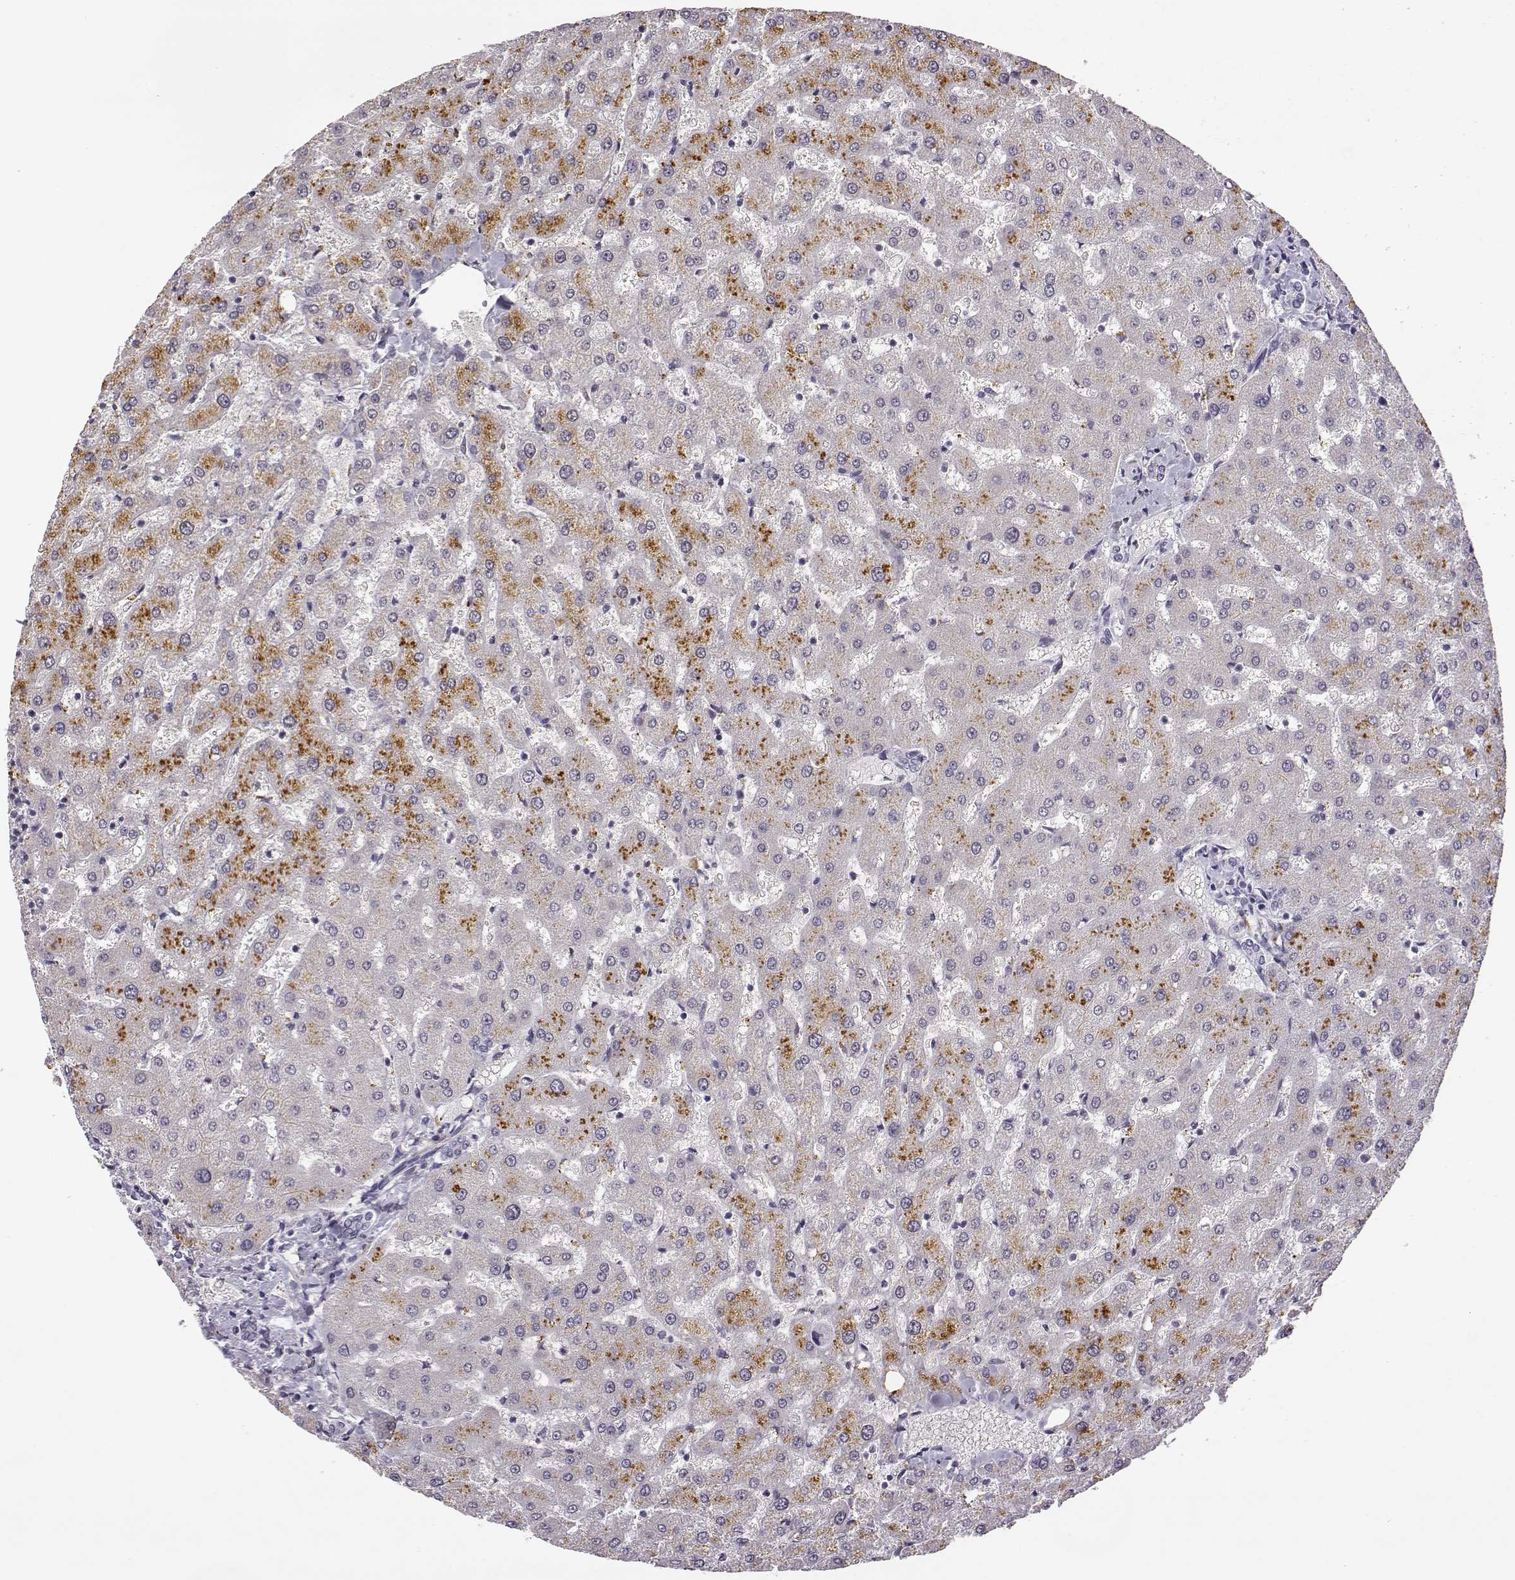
{"staining": {"intensity": "negative", "quantity": "none", "location": "none"}, "tissue": "liver", "cell_type": "Cholangiocytes", "image_type": "normal", "snomed": [{"axis": "morphology", "description": "Normal tissue, NOS"}, {"axis": "topography", "description": "Liver"}], "caption": "High magnification brightfield microscopy of unremarkable liver stained with DAB (brown) and counterstained with hematoxylin (blue): cholangiocytes show no significant staining. The staining is performed using DAB brown chromogen with nuclei counter-stained in using hematoxylin.", "gene": "VGF", "patient": {"sex": "female", "age": 50}}